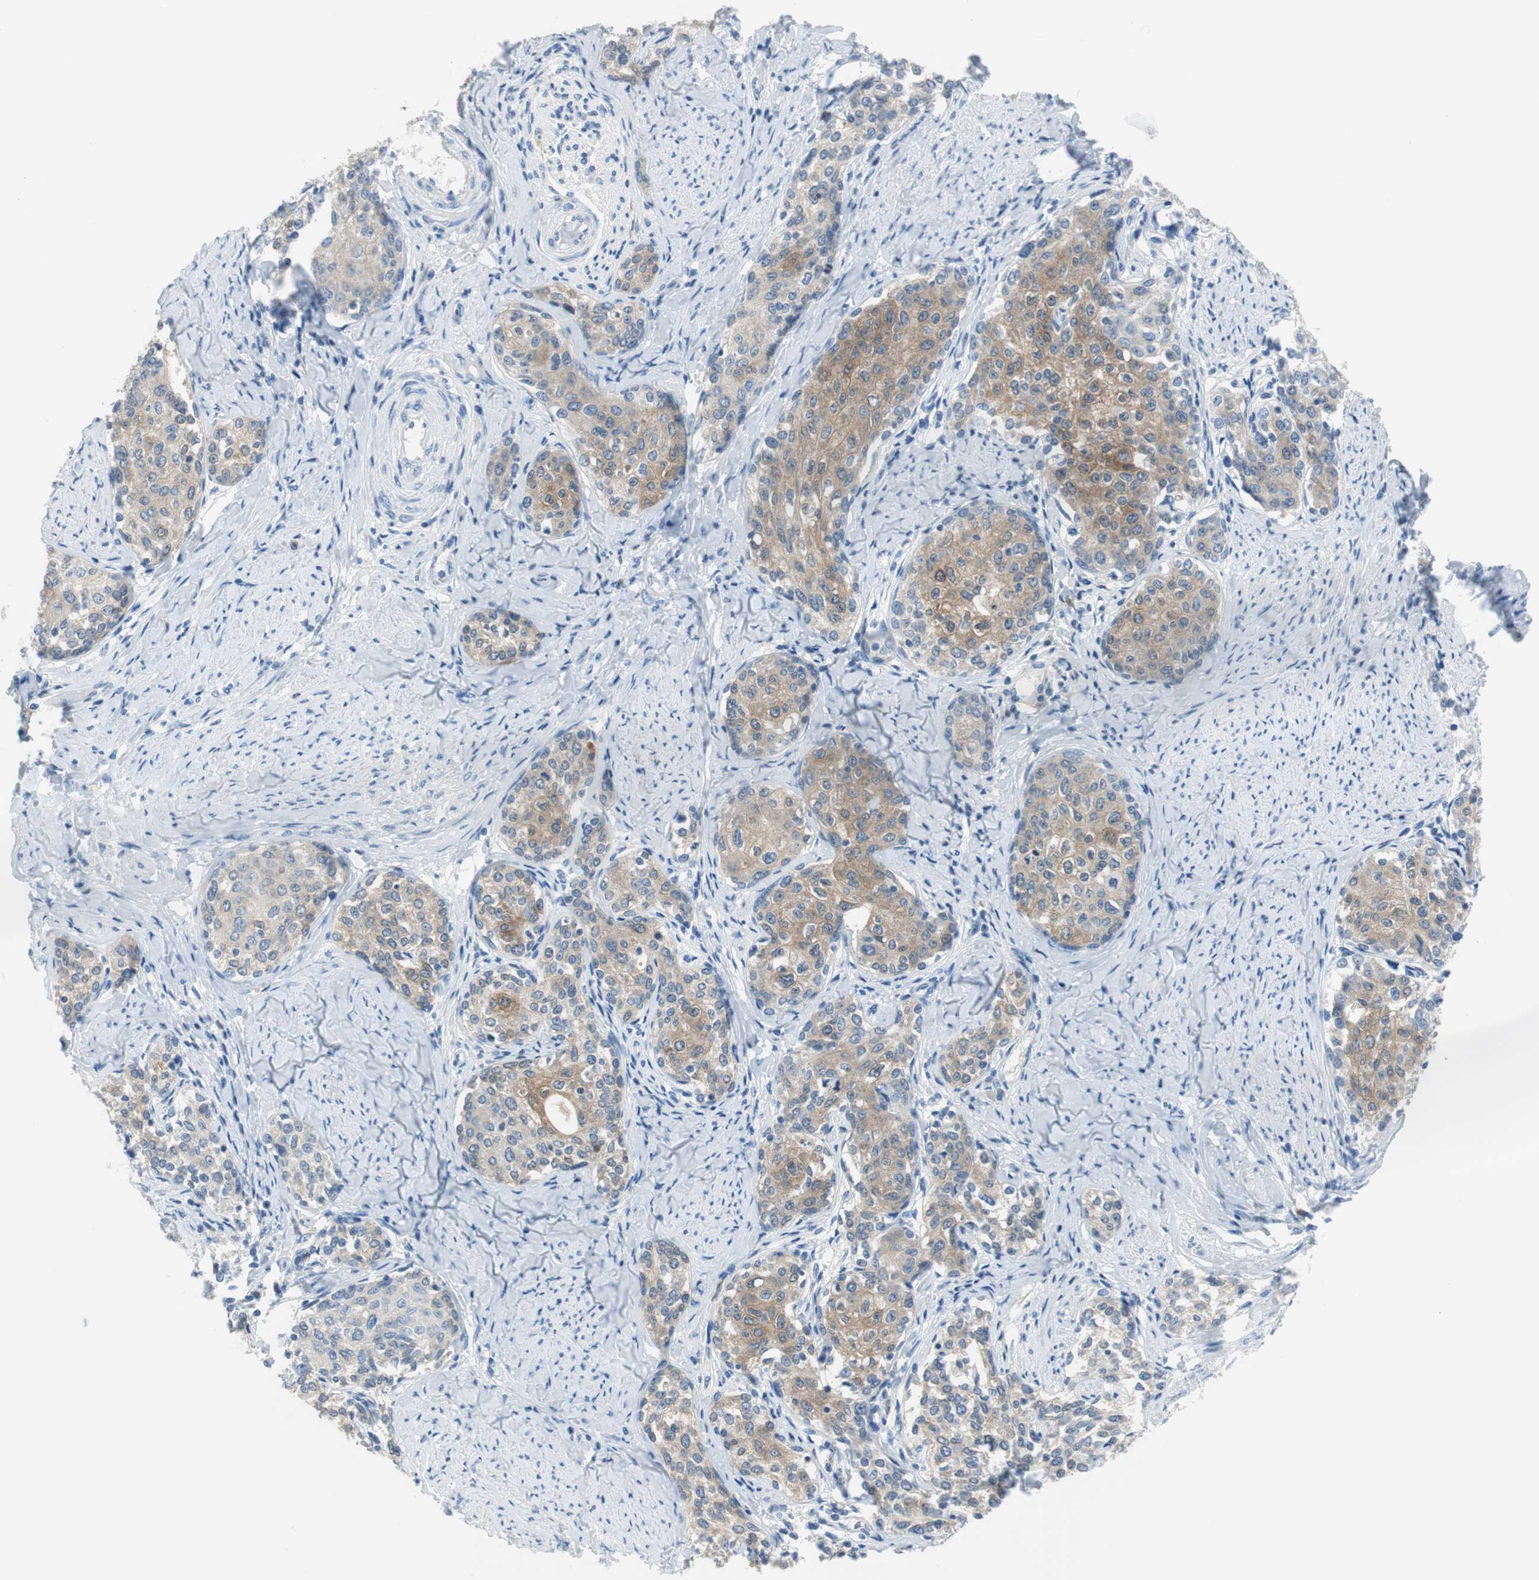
{"staining": {"intensity": "moderate", "quantity": ">75%", "location": "cytoplasmic/membranous"}, "tissue": "cervical cancer", "cell_type": "Tumor cells", "image_type": "cancer", "snomed": [{"axis": "morphology", "description": "Squamous cell carcinoma, NOS"}, {"axis": "morphology", "description": "Adenocarcinoma, NOS"}, {"axis": "topography", "description": "Cervix"}], "caption": "Immunohistochemical staining of human squamous cell carcinoma (cervical) demonstrates moderate cytoplasmic/membranous protein expression in about >75% of tumor cells. (brown staining indicates protein expression, while blue staining denotes nuclei).", "gene": "FBP1", "patient": {"sex": "female", "age": 52}}